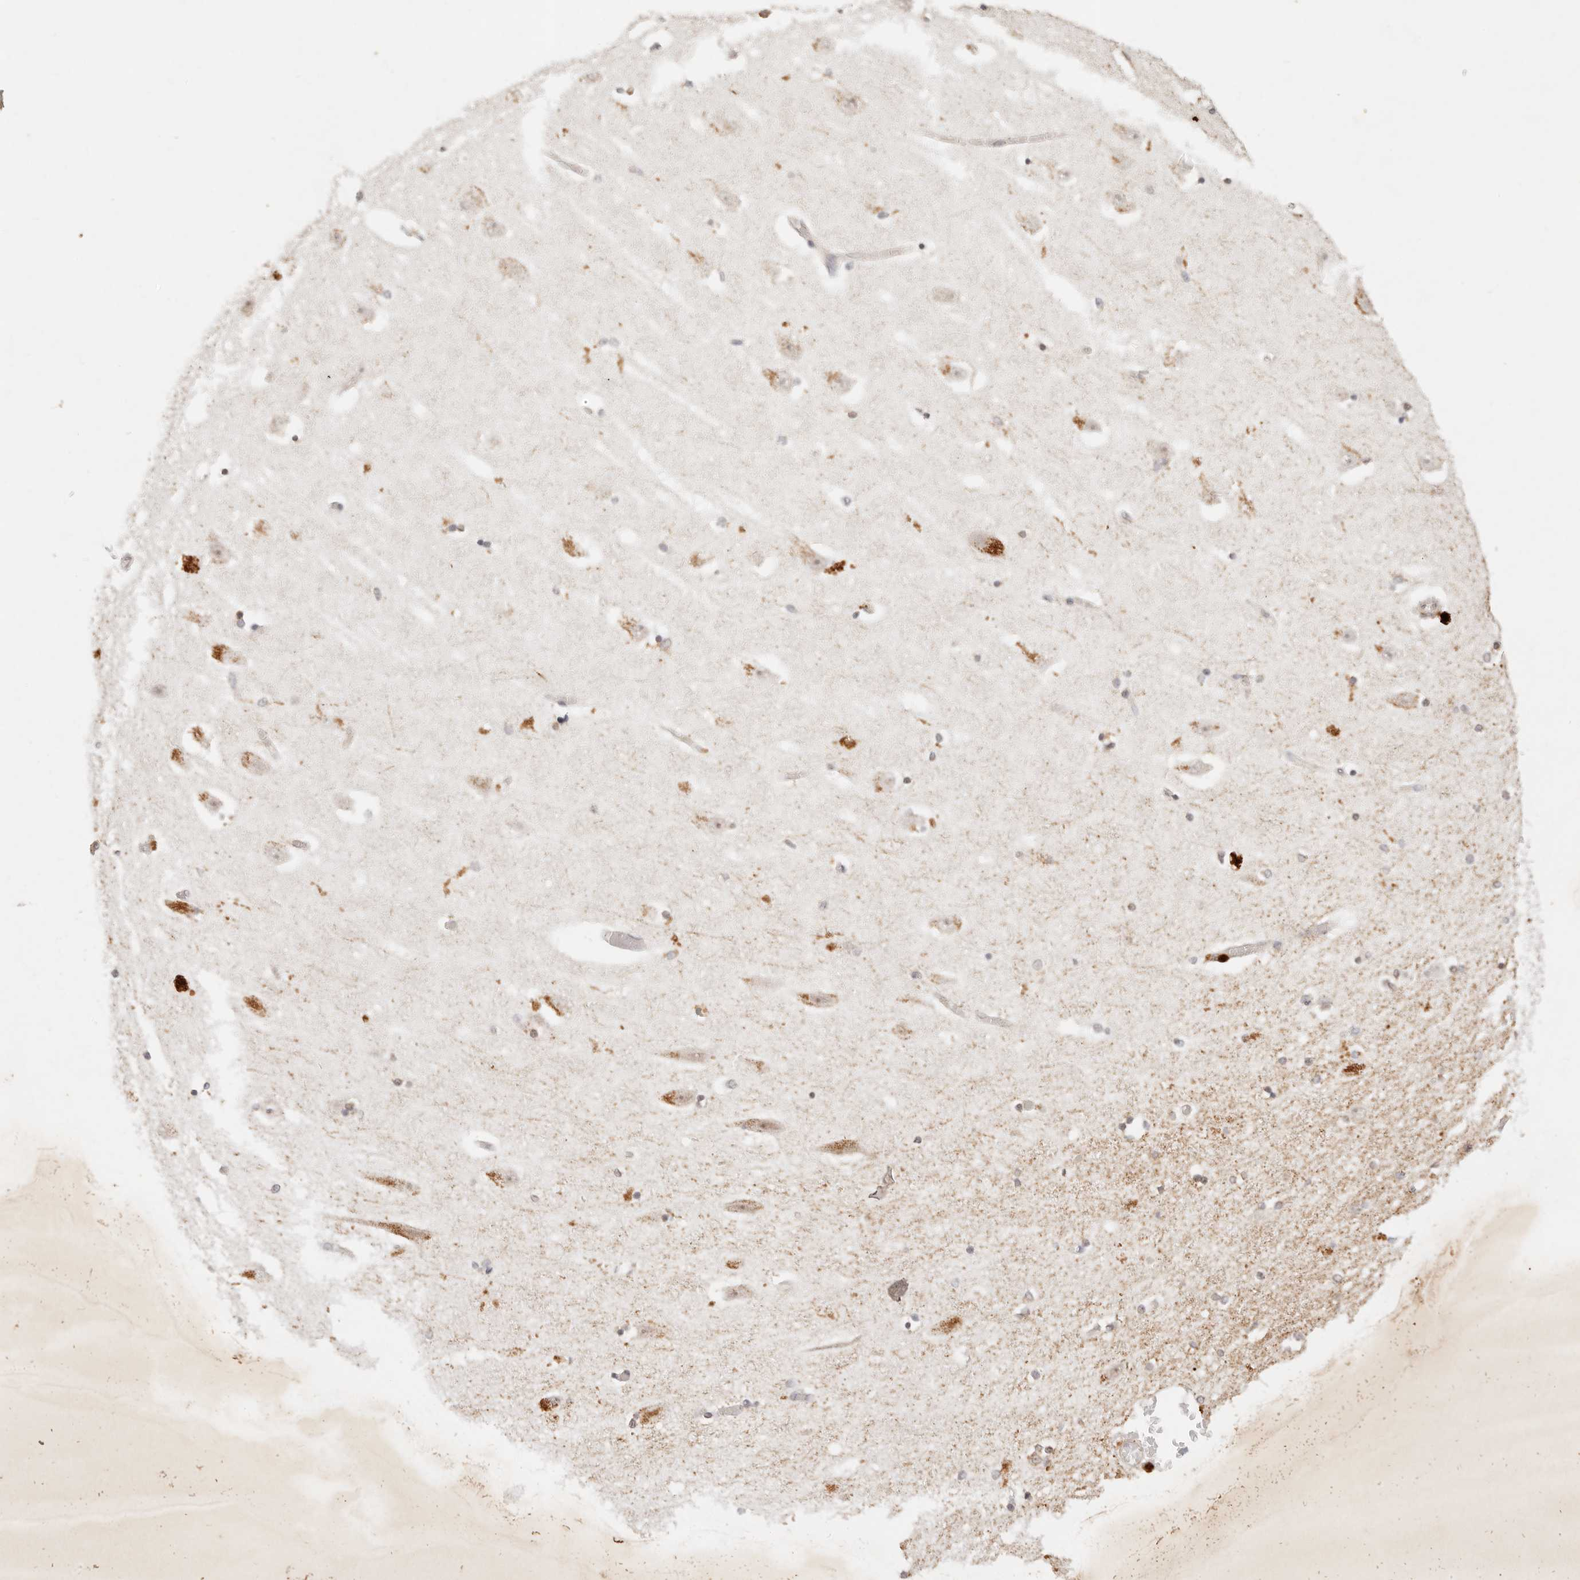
{"staining": {"intensity": "moderate", "quantity": "<25%", "location": "cytoplasmic/membranous"}, "tissue": "hippocampus", "cell_type": "Glial cells", "image_type": "normal", "snomed": [{"axis": "morphology", "description": "Normal tissue, NOS"}, {"axis": "topography", "description": "Hippocampus"}], "caption": "Hippocampus stained with a brown dye reveals moderate cytoplasmic/membranous positive staining in approximately <25% of glial cells.", "gene": "GPR156", "patient": {"sex": "female", "age": 54}}